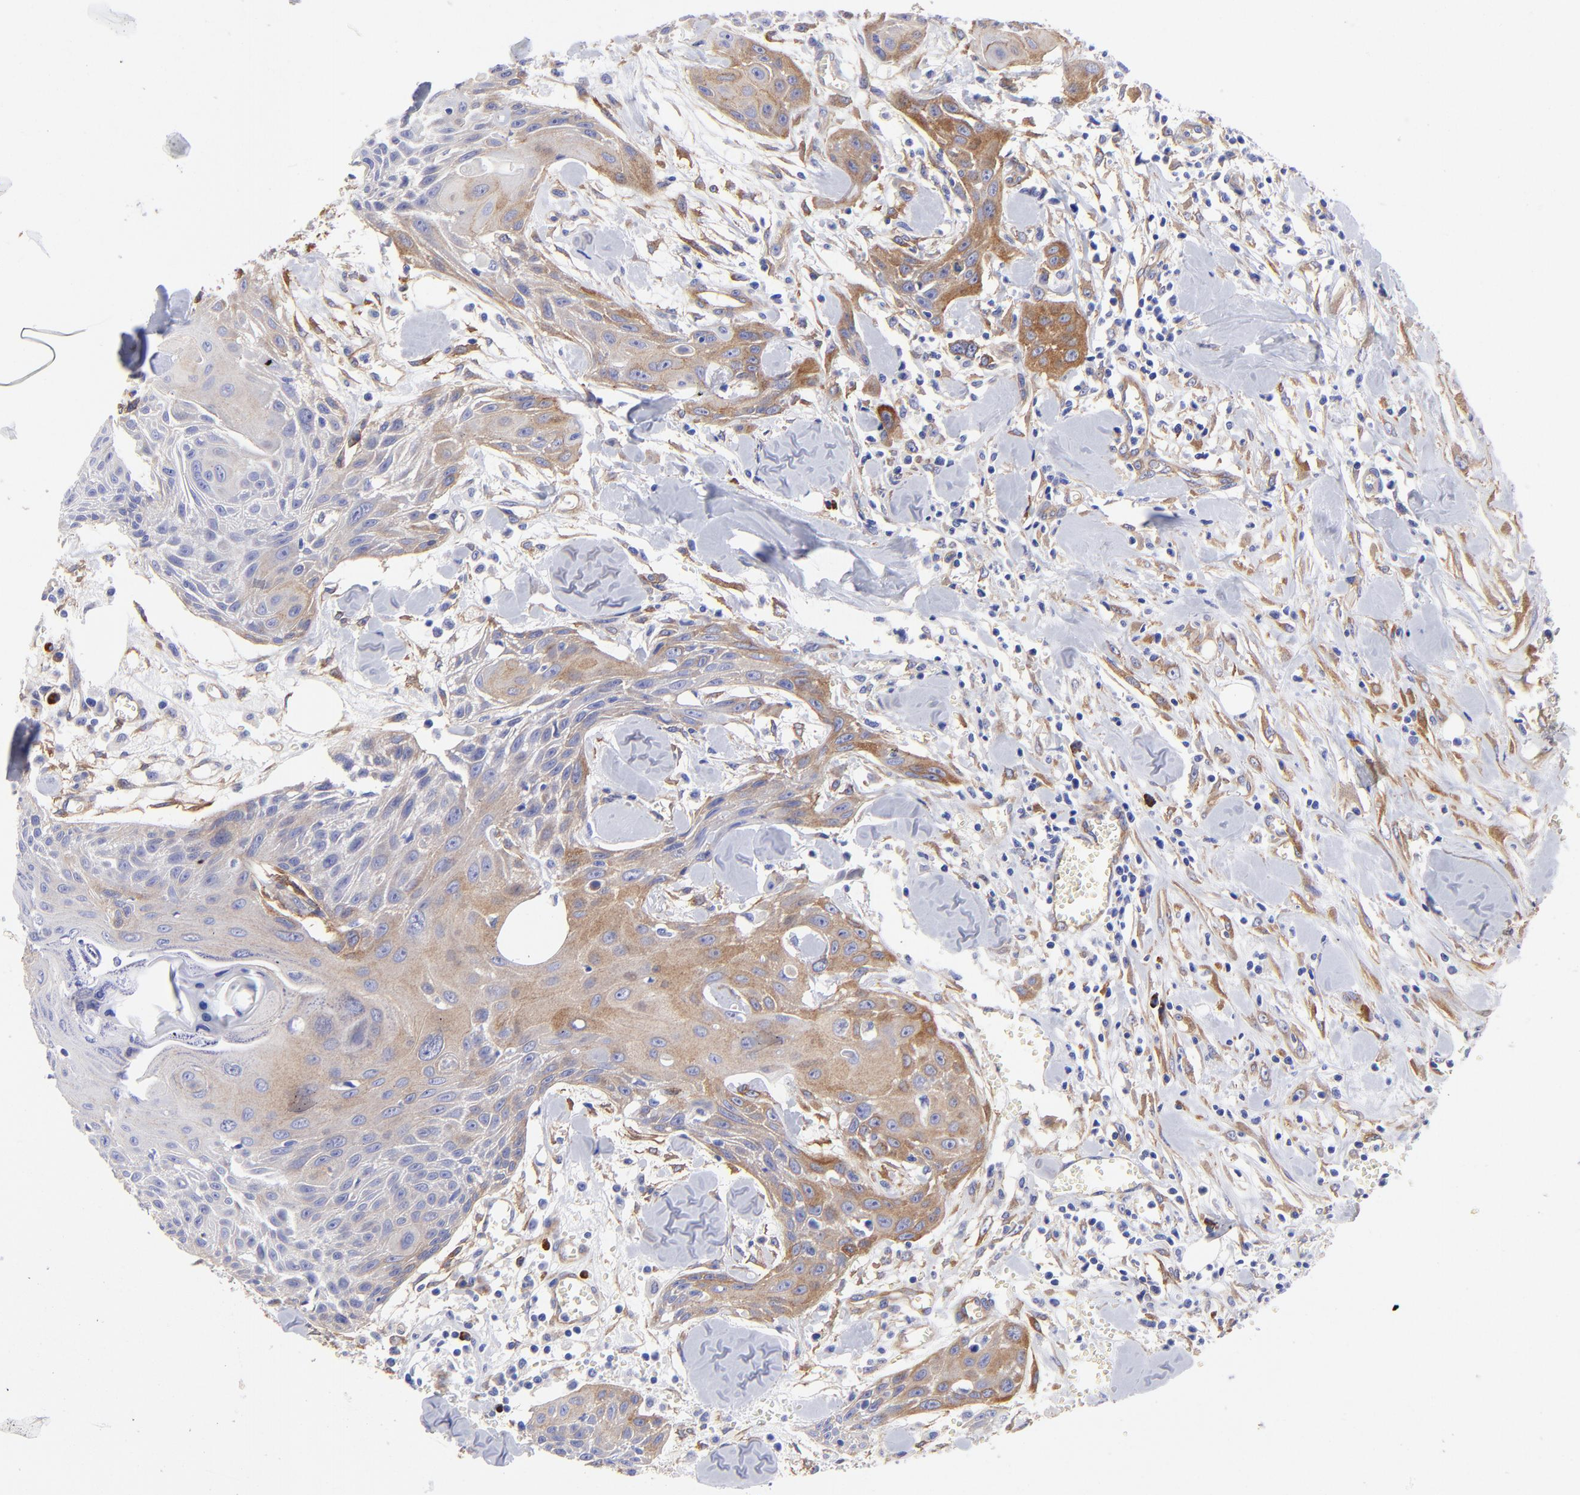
{"staining": {"intensity": "moderate", "quantity": "25%-75%", "location": "cytoplasmic/membranous"}, "tissue": "head and neck cancer", "cell_type": "Tumor cells", "image_type": "cancer", "snomed": [{"axis": "morphology", "description": "Squamous cell carcinoma, NOS"}, {"axis": "morphology", "description": "Squamous cell carcinoma, metastatic, NOS"}, {"axis": "topography", "description": "Lymph node"}, {"axis": "topography", "description": "Salivary gland"}, {"axis": "topography", "description": "Head-Neck"}], "caption": "A brown stain labels moderate cytoplasmic/membranous staining of a protein in human head and neck cancer tumor cells.", "gene": "PPFIBP1", "patient": {"sex": "female", "age": 74}}